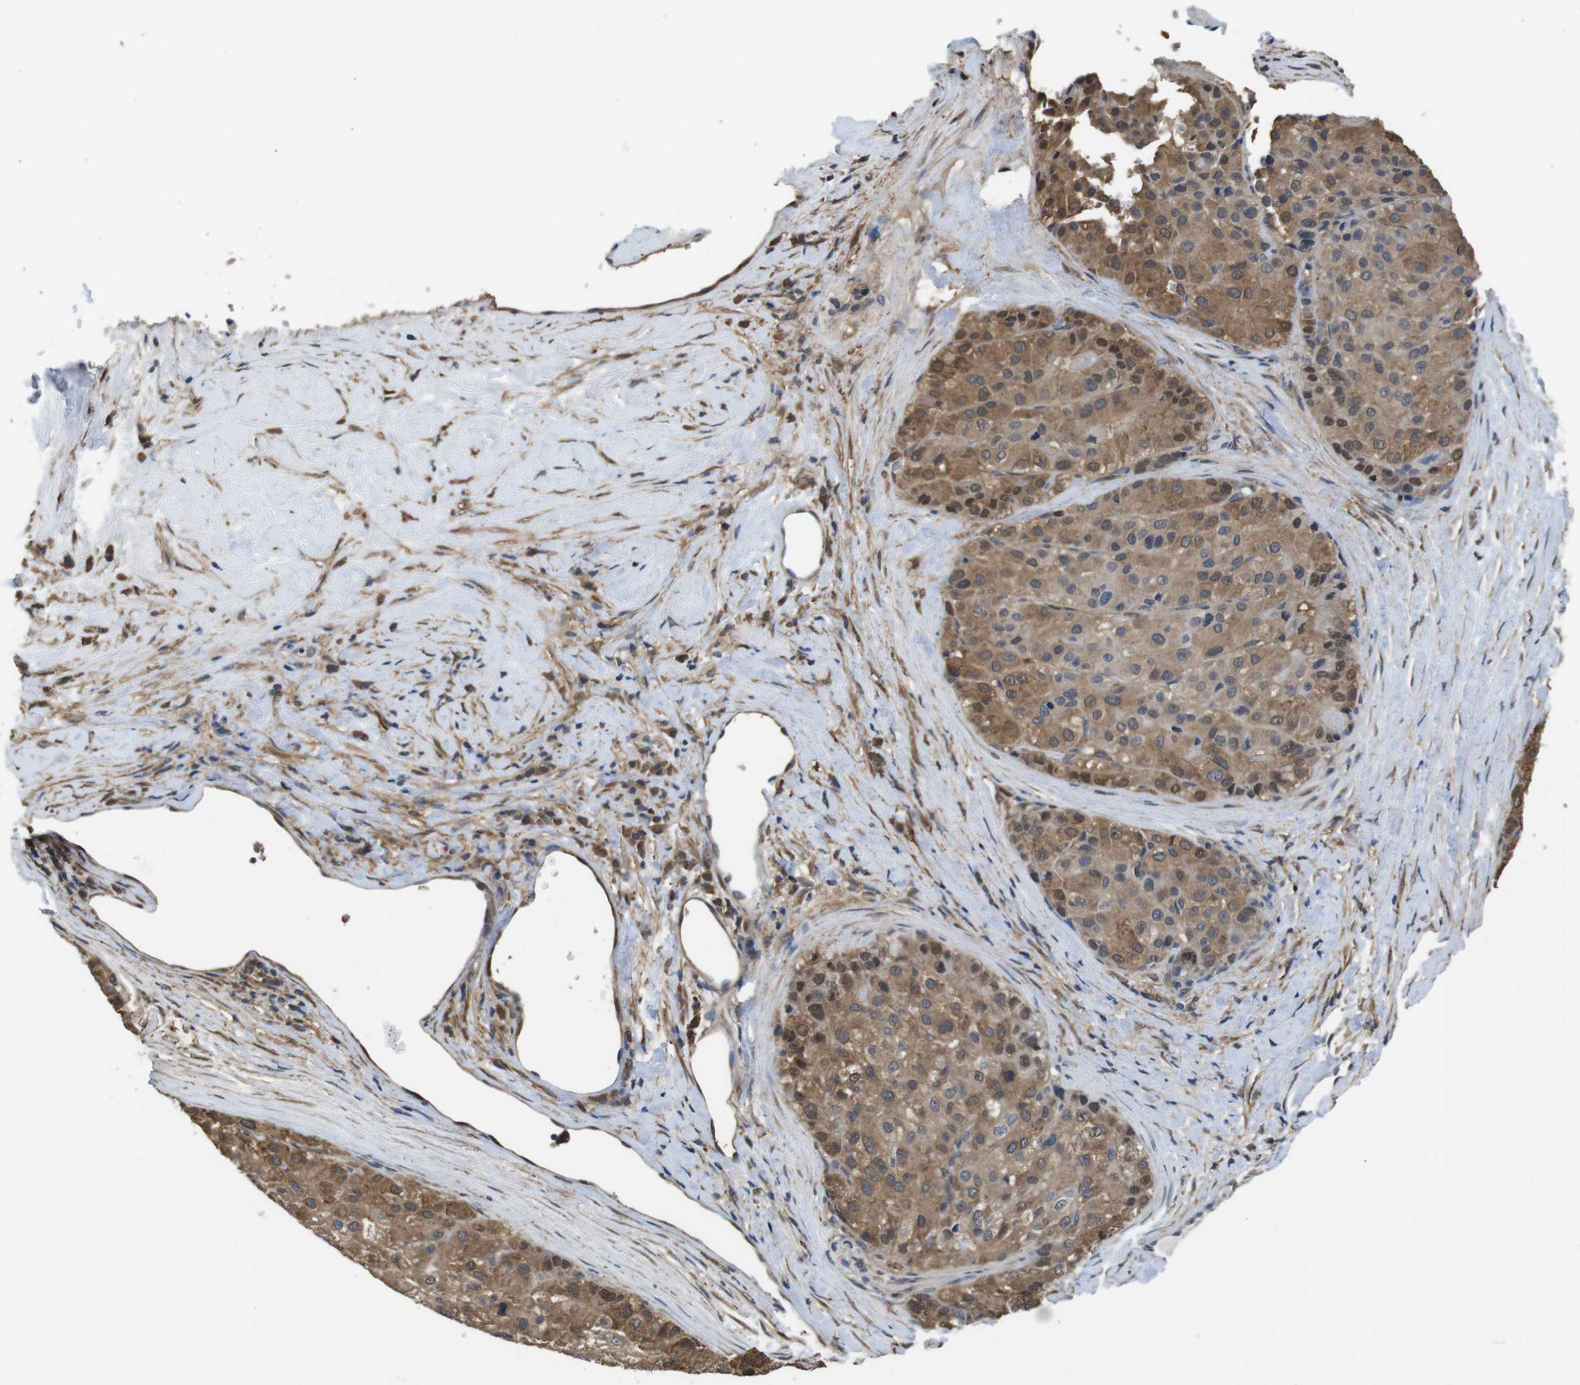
{"staining": {"intensity": "moderate", "quantity": ">75%", "location": "cytoplasmic/membranous,nuclear"}, "tissue": "liver cancer", "cell_type": "Tumor cells", "image_type": "cancer", "snomed": [{"axis": "morphology", "description": "Carcinoma, Hepatocellular, NOS"}, {"axis": "topography", "description": "Liver"}], "caption": "Immunohistochemistry micrograph of human liver cancer stained for a protein (brown), which demonstrates medium levels of moderate cytoplasmic/membranous and nuclear expression in approximately >75% of tumor cells.", "gene": "LDHA", "patient": {"sex": "male", "age": 80}}